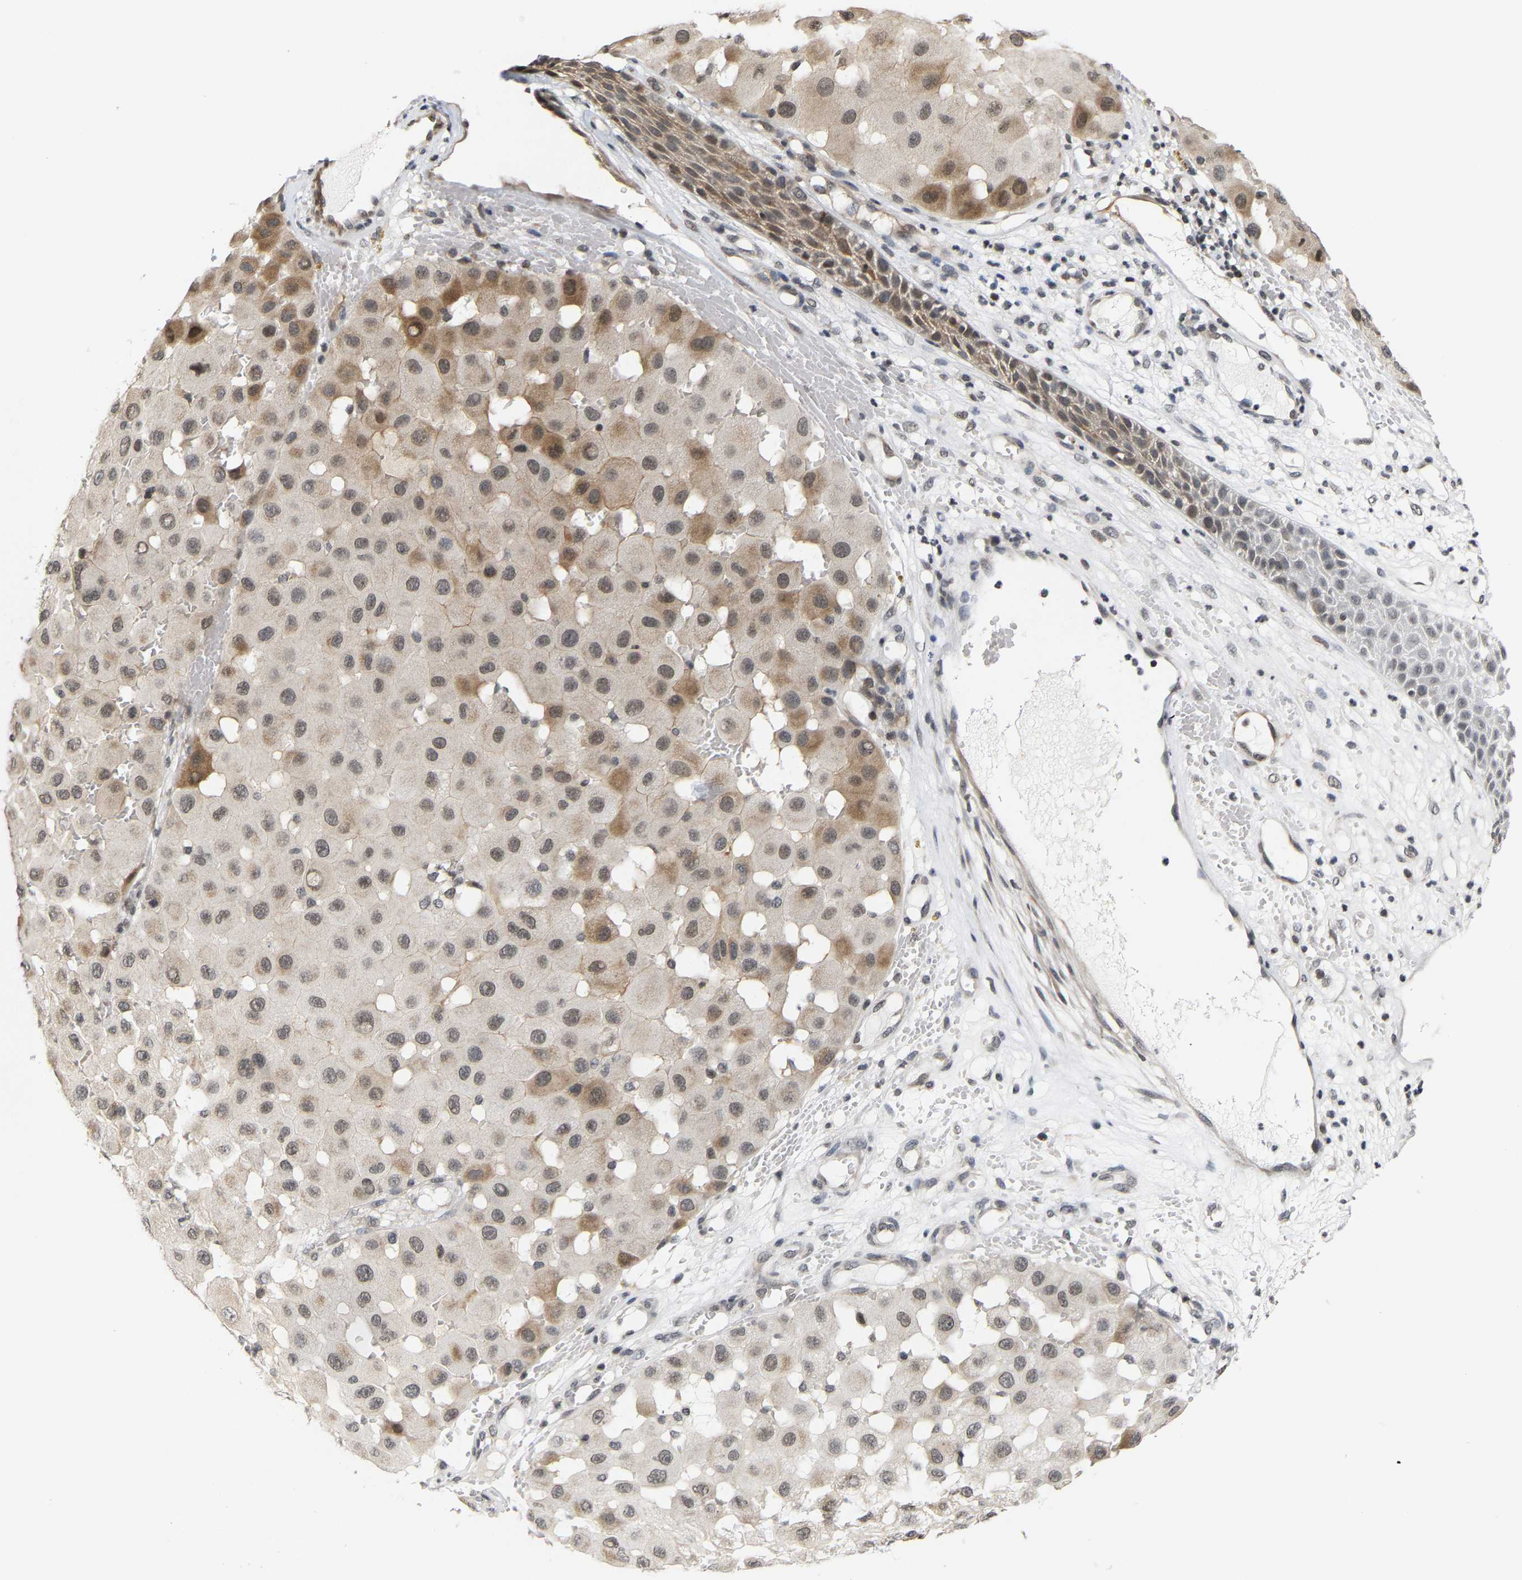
{"staining": {"intensity": "weak", "quantity": ">75%", "location": "cytoplasmic/membranous,nuclear"}, "tissue": "melanoma", "cell_type": "Tumor cells", "image_type": "cancer", "snomed": [{"axis": "morphology", "description": "Malignant melanoma, NOS"}, {"axis": "topography", "description": "Skin"}], "caption": "This micrograph displays immunohistochemistry staining of melanoma, with low weak cytoplasmic/membranous and nuclear staining in about >75% of tumor cells.", "gene": "ANKRD6", "patient": {"sex": "female", "age": 81}}